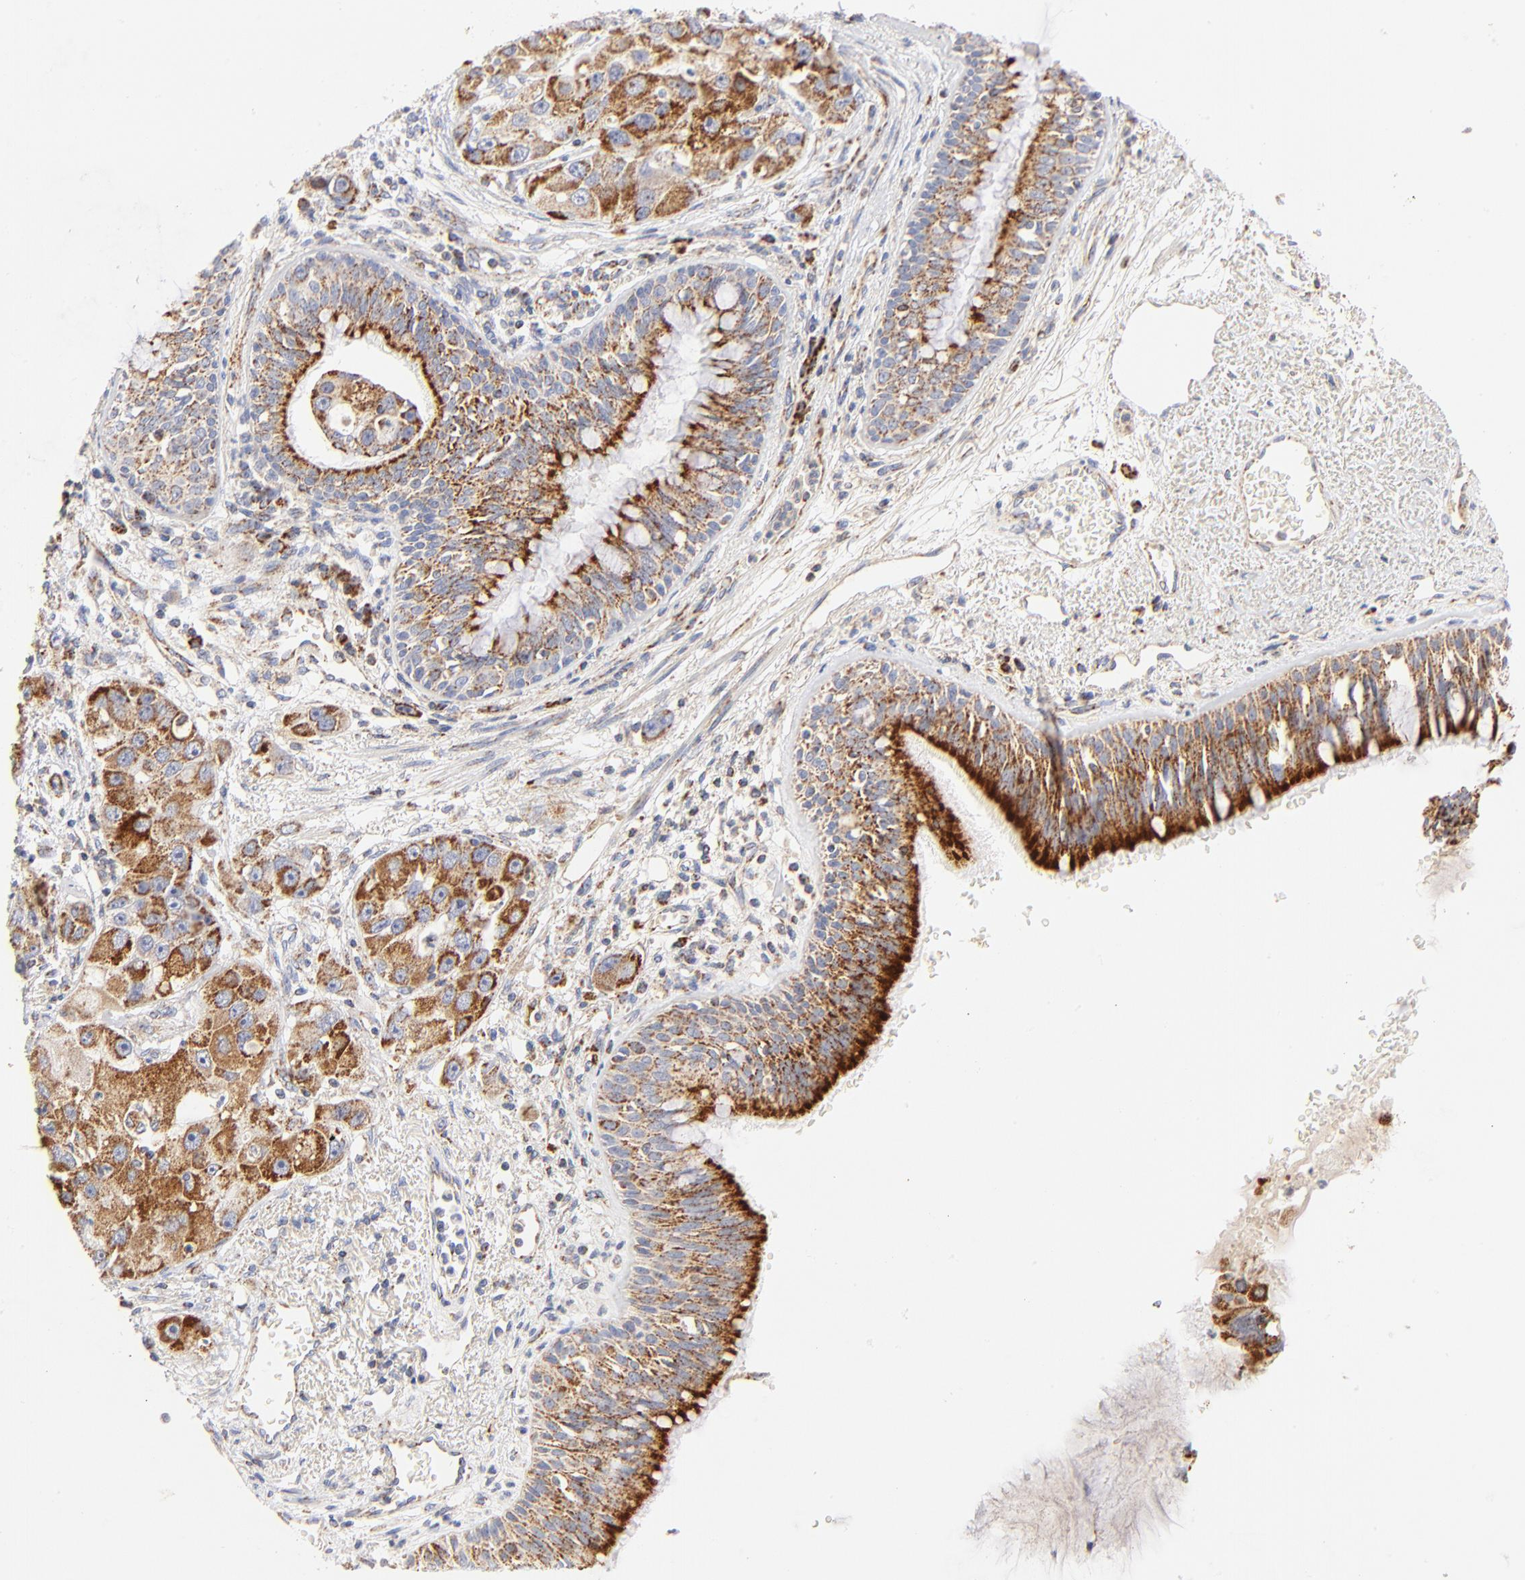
{"staining": {"intensity": "strong", "quantity": ">75%", "location": "cytoplasmic/membranous"}, "tissue": "bronchus", "cell_type": "Respiratory epithelial cells", "image_type": "normal", "snomed": [{"axis": "morphology", "description": "Normal tissue, NOS"}, {"axis": "morphology", "description": "Adenocarcinoma, NOS"}, {"axis": "morphology", "description": "Adenocarcinoma, metastatic, NOS"}, {"axis": "topography", "description": "Lymph node"}, {"axis": "topography", "description": "Bronchus"}, {"axis": "topography", "description": "Lung"}], "caption": "Immunohistochemistry image of normal bronchus: bronchus stained using immunohistochemistry (IHC) shows high levels of strong protein expression localized specifically in the cytoplasmic/membranous of respiratory epithelial cells, appearing as a cytoplasmic/membranous brown color.", "gene": "DLAT", "patient": {"sex": "female", "age": 54}}